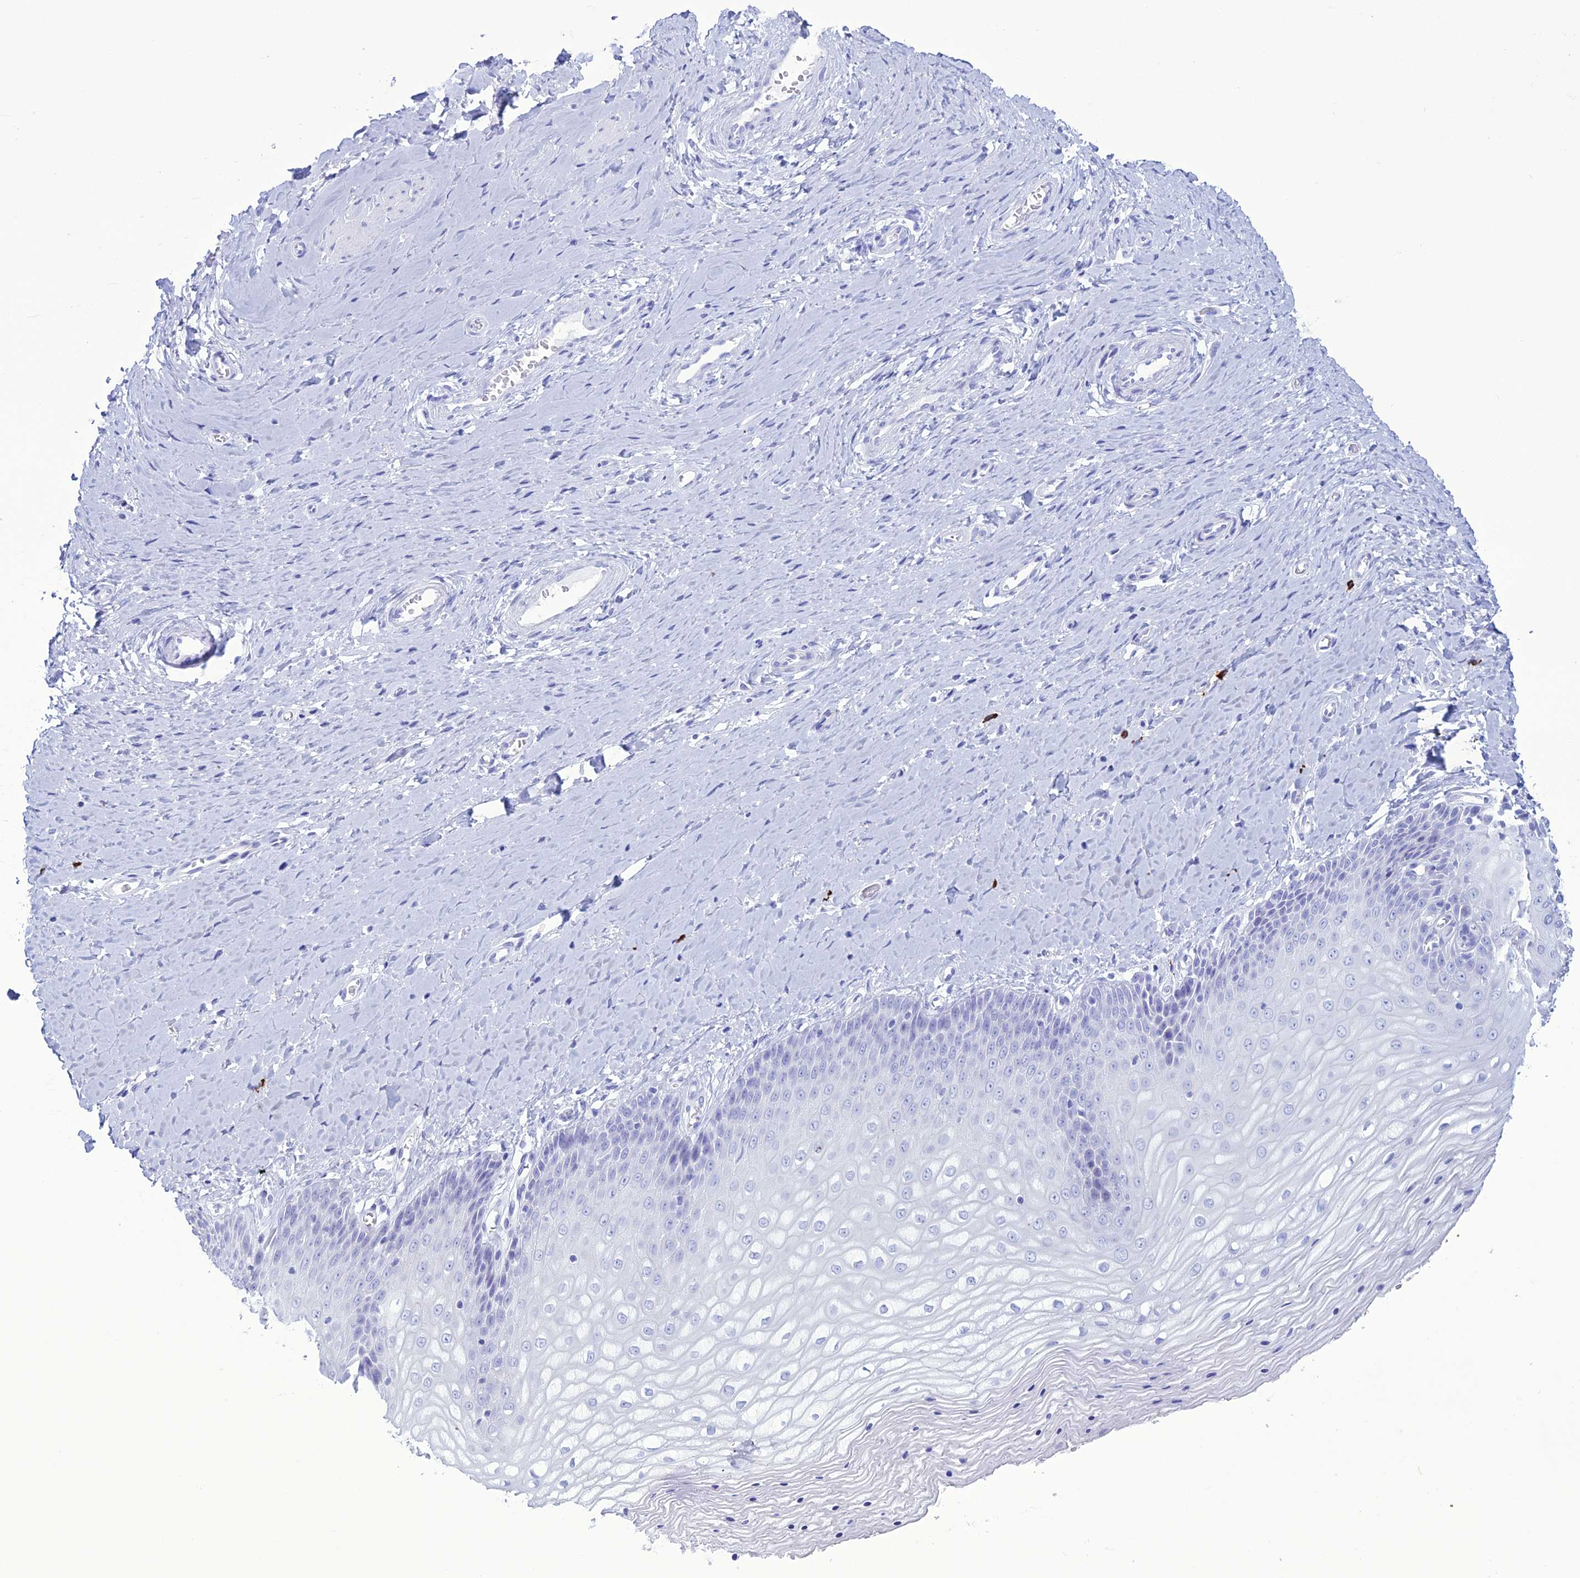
{"staining": {"intensity": "negative", "quantity": "none", "location": "none"}, "tissue": "vagina", "cell_type": "Squamous epithelial cells", "image_type": "normal", "snomed": [{"axis": "morphology", "description": "Normal tissue, NOS"}, {"axis": "topography", "description": "Vagina"}], "caption": "A high-resolution histopathology image shows IHC staining of normal vagina, which displays no significant positivity in squamous epithelial cells.", "gene": "MZB1", "patient": {"sex": "female", "age": 65}}